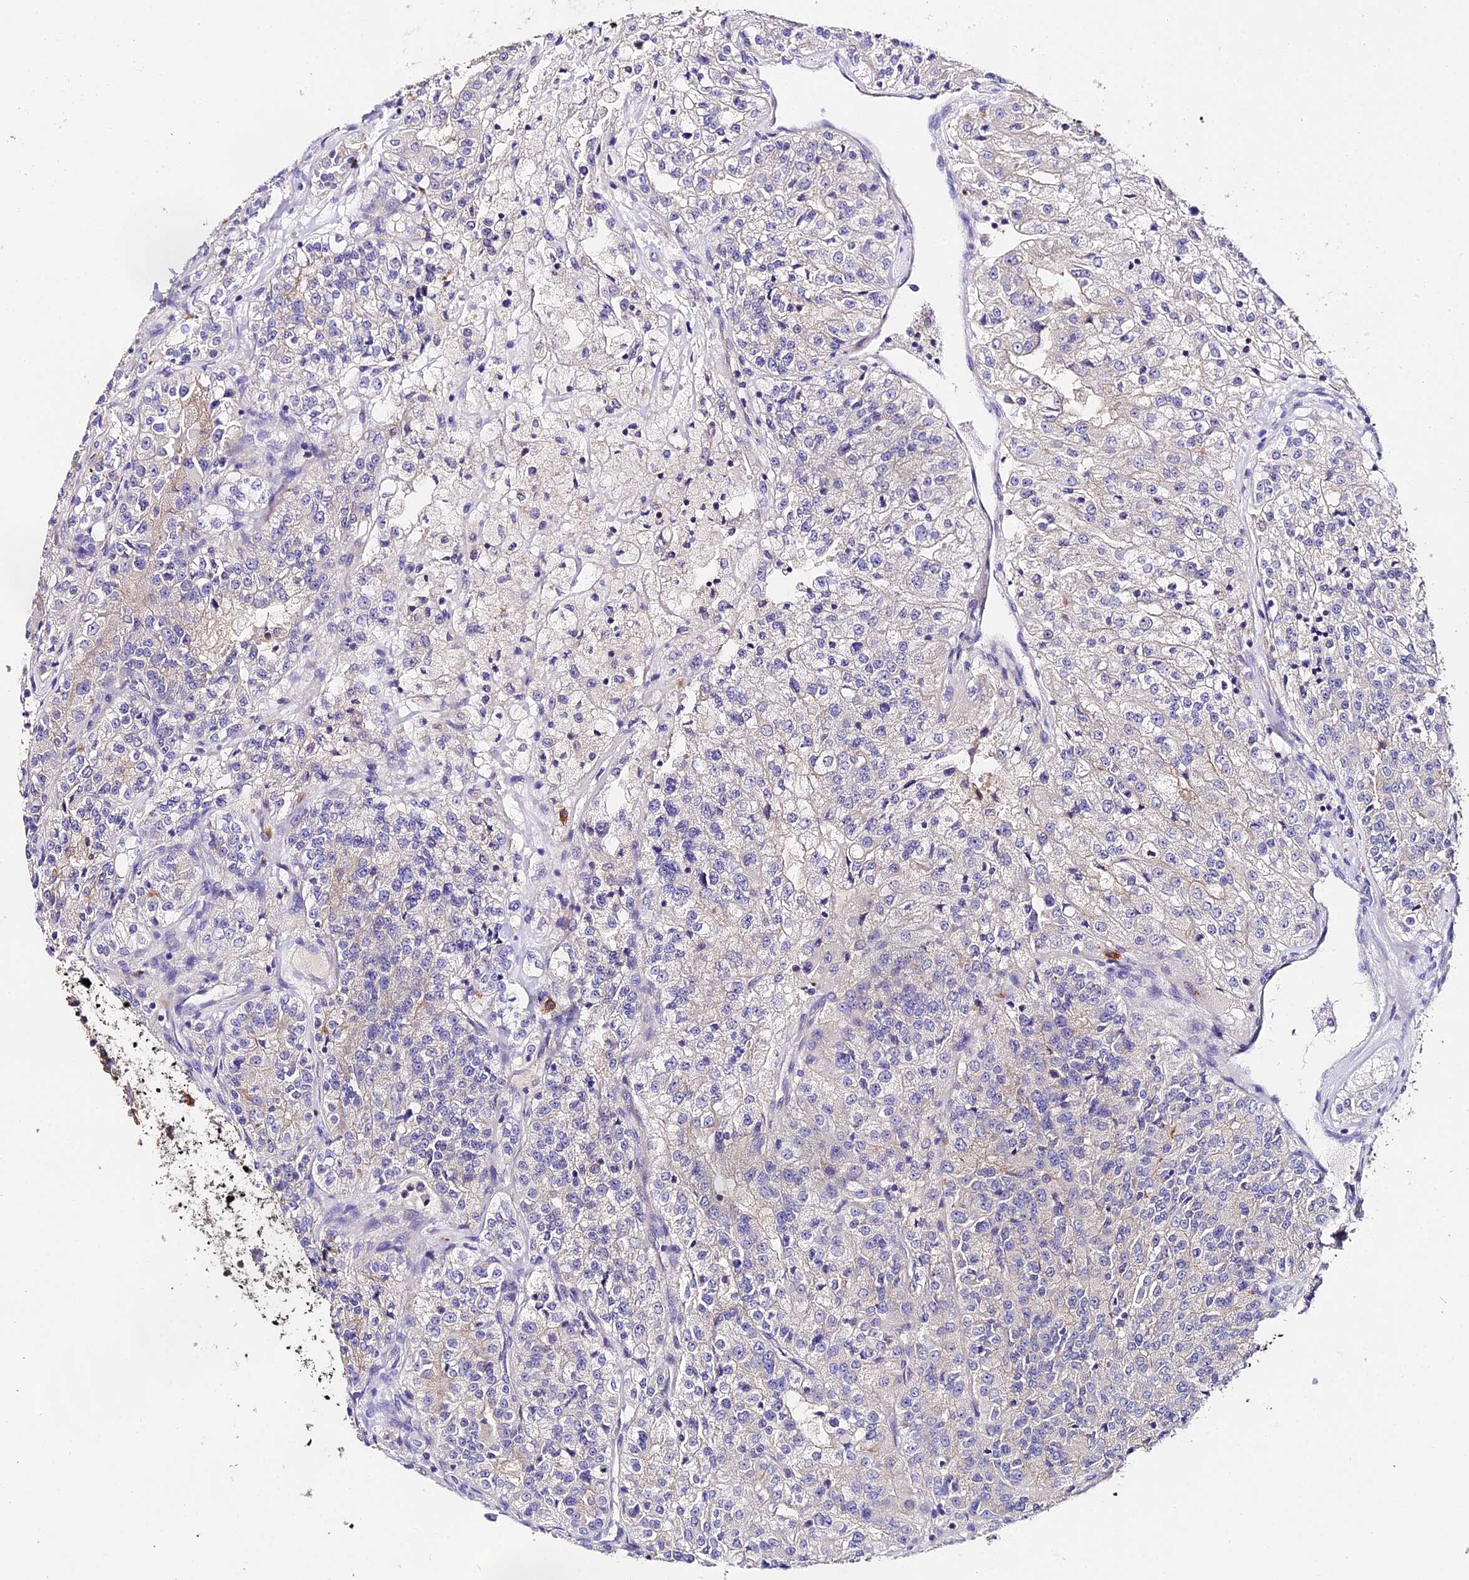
{"staining": {"intensity": "negative", "quantity": "none", "location": "none"}, "tissue": "renal cancer", "cell_type": "Tumor cells", "image_type": "cancer", "snomed": [{"axis": "morphology", "description": "Adenocarcinoma, NOS"}, {"axis": "topography", "description": "Kidney"}], "caption": "Renal adenocarcinoma was stained to show a protein in brown. There is no significant positivity in tumor cells.", "gene": "LYPD6", "patient": {"sex": "female", "age": 63}}